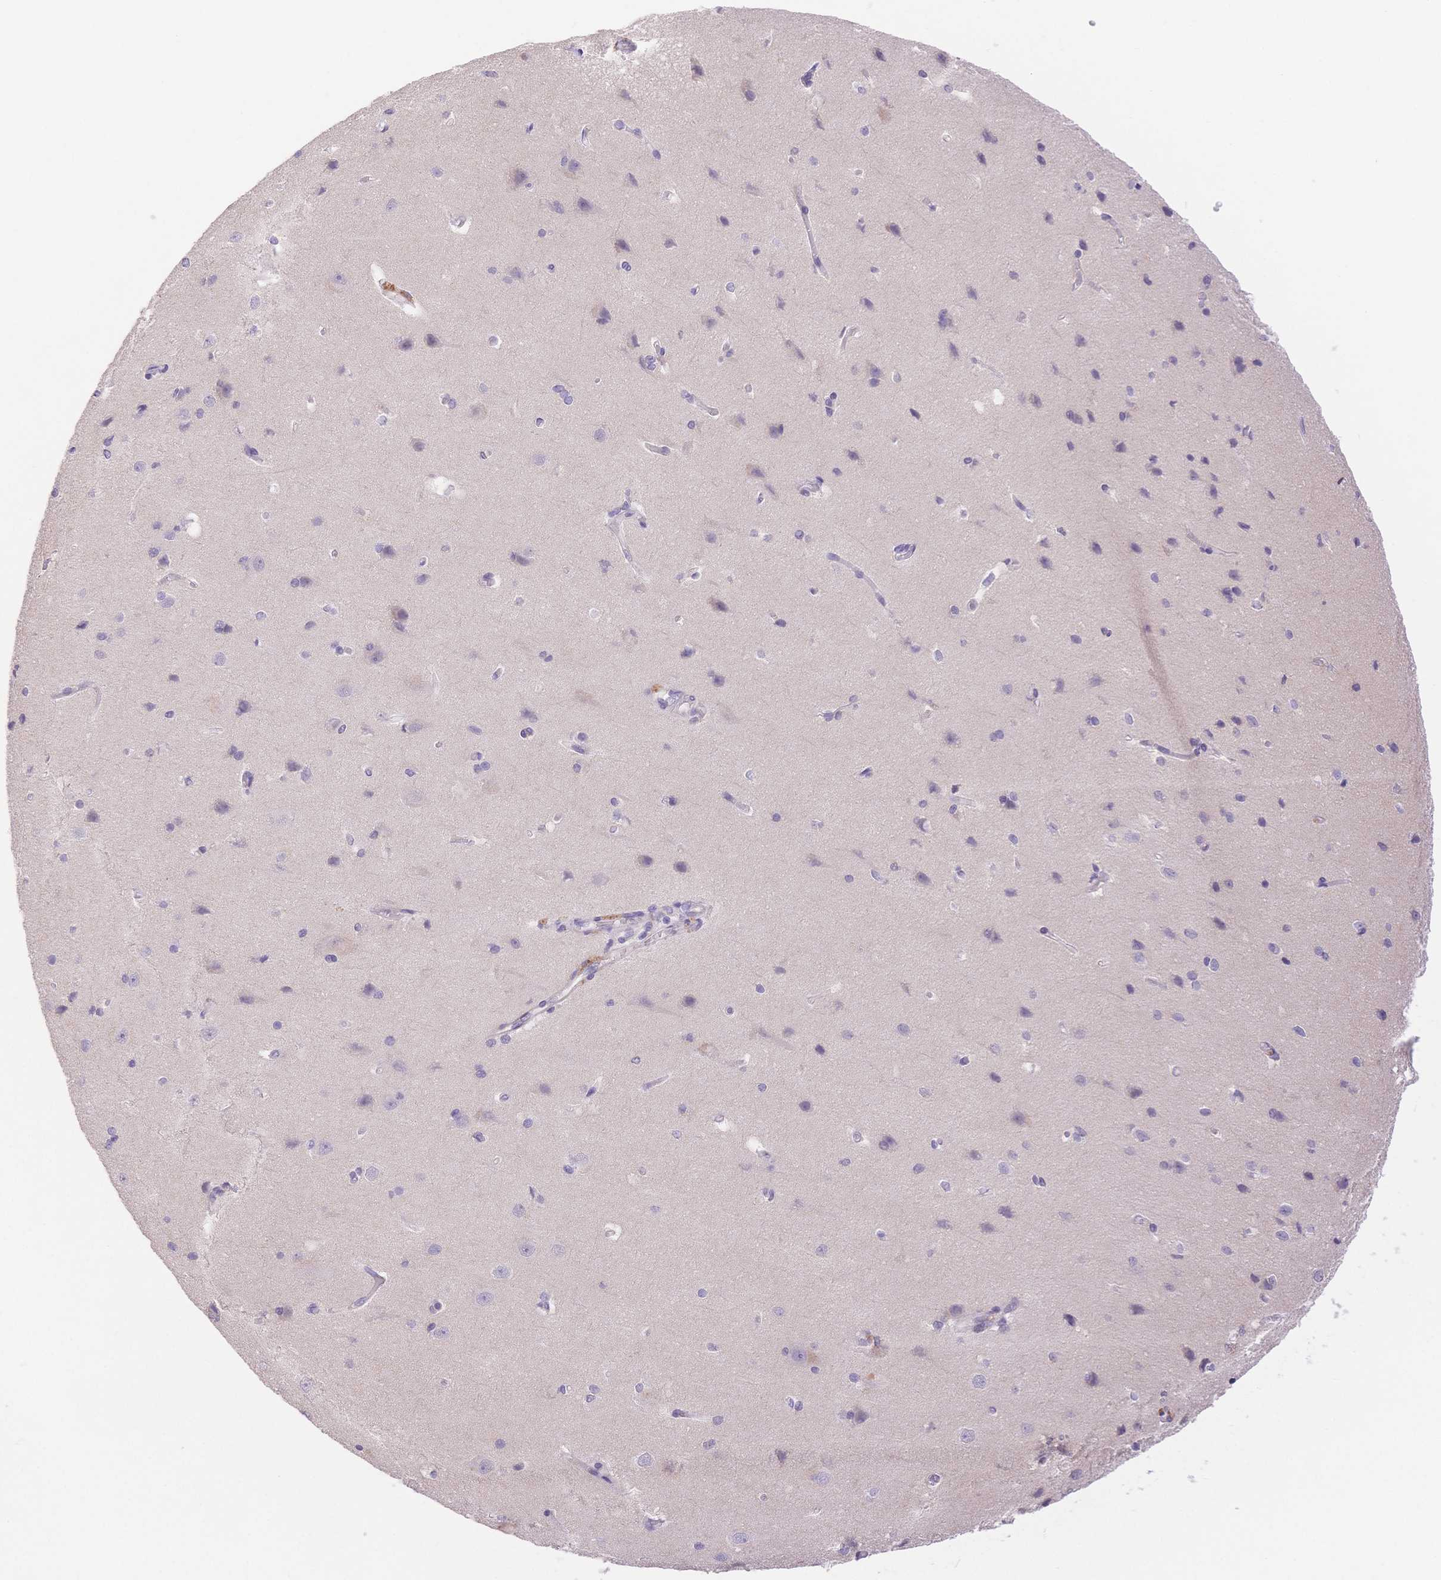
{"staining": {"intensity": "negative", "quantity": "none", "location": "none"}, "tissue": "cerebral cortex", "cell_type": "Endothelial cells", "image_type": "normal", "snomed": [{"axis": "morphology", "description": "Normal tissue, NOS"}, {"axis": "topography", "description": "Cerebral cortex"}], "caption": "IHC of unremarkable human cerebral cortex displays no staining in endothelial cells. Nuclei are stained in blue.", "gene": "MYOM1", "patient": {"sex": "male", "age": 37}}